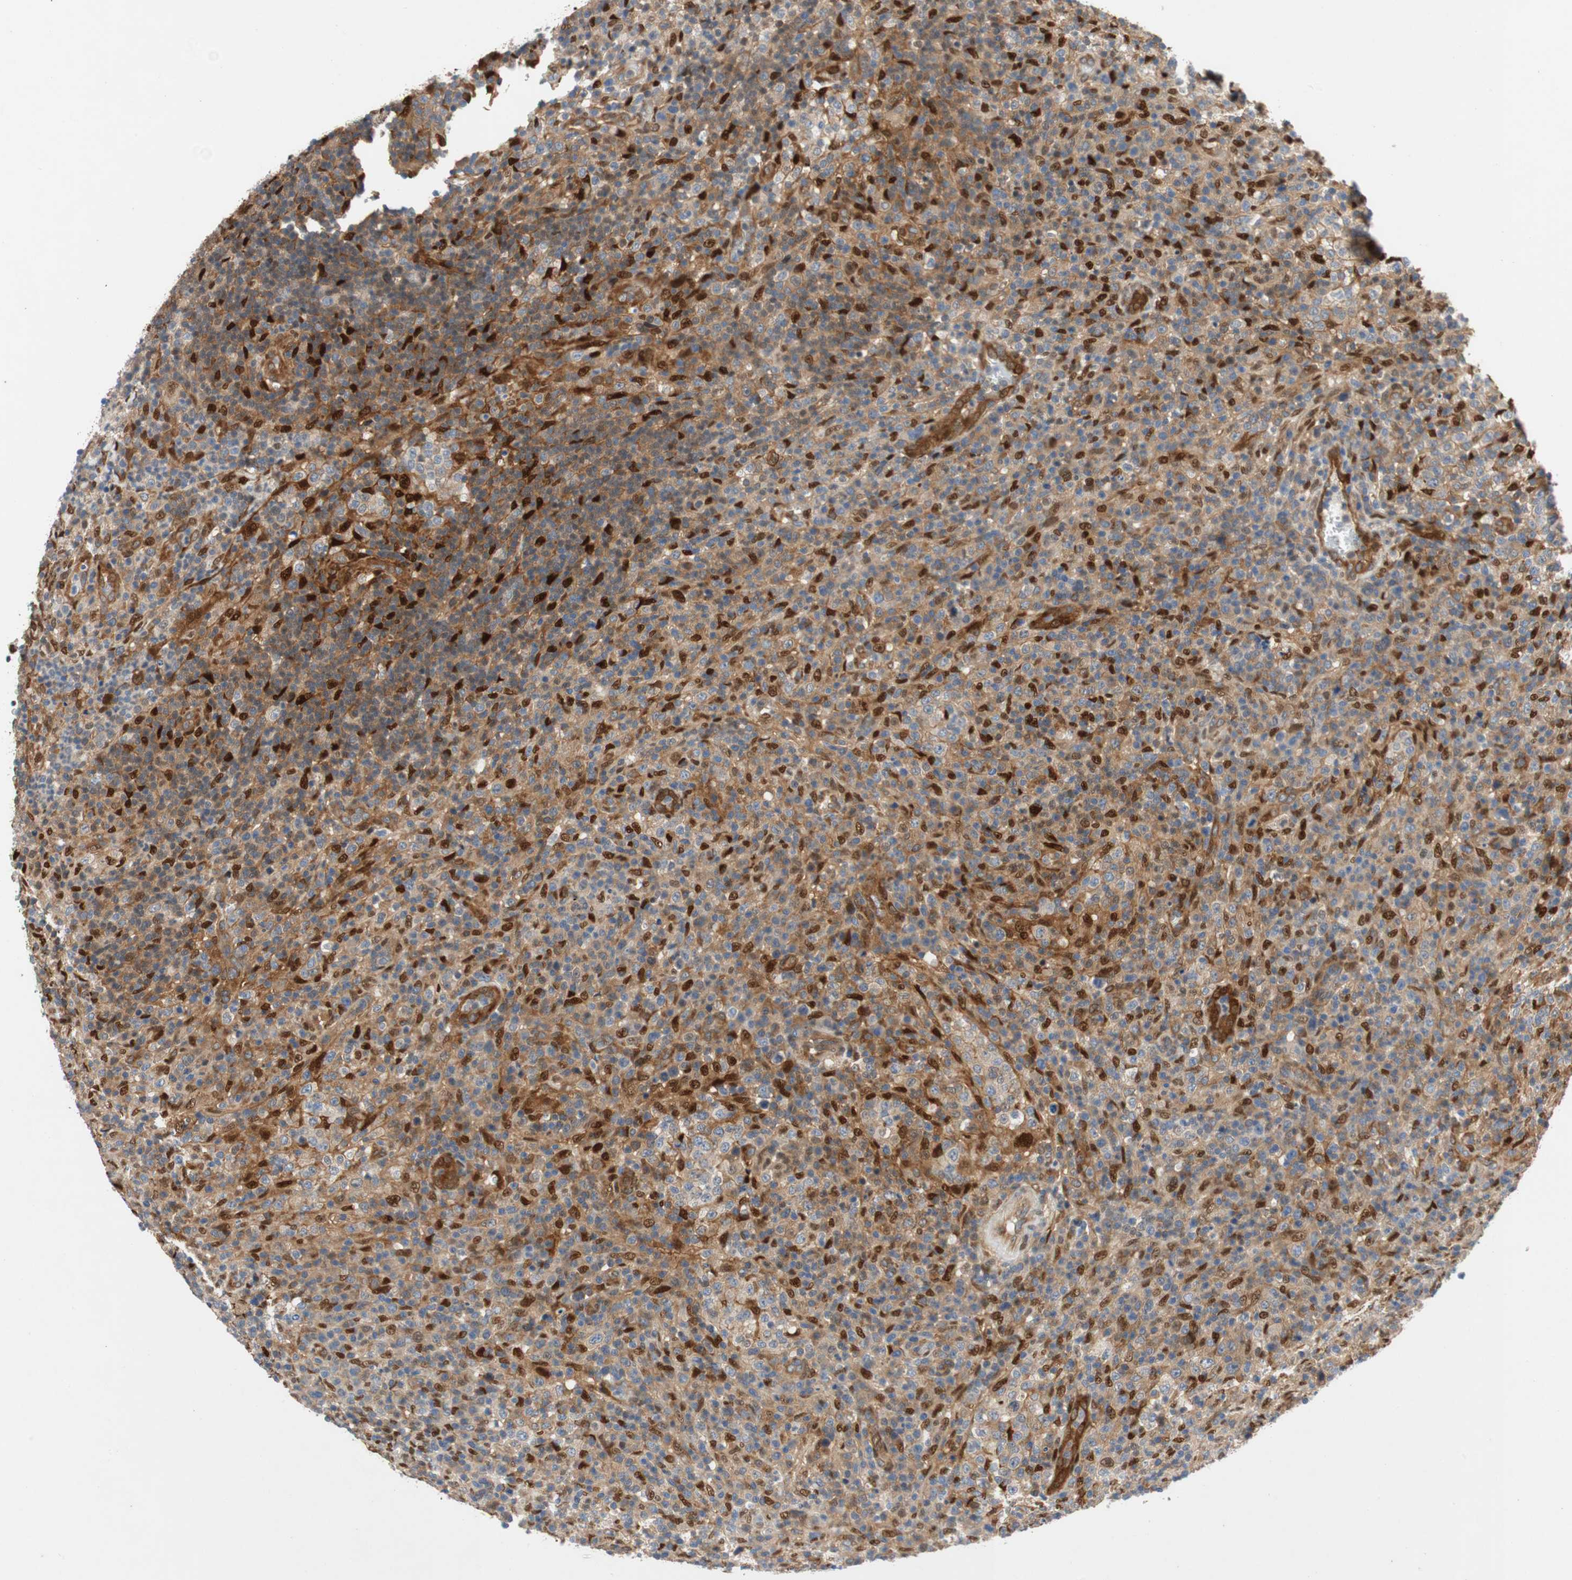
{"staining": {"intensity": "moderate", "quantity": "25%-75%", "location": "cytoplasmic/membranous"}, "tissue": "lymphoma", "cell_type": "Tumor cells", "image_type": "cancer", "snomed": [{"axis": "morphology", "description": "Malignant lymphoma, non-Hodgkin's type, High grade"}, {"axis": "topography", "description": "Lymph node"}], "caption": "There is medium levels of moderate cytoplasmic/membranous staining in tumor cells of lymphoma, as demonstrated by immunohistochemical staining (brown color).", "gene": "RELB", "patient": {"sex": "female", "age": 76}}